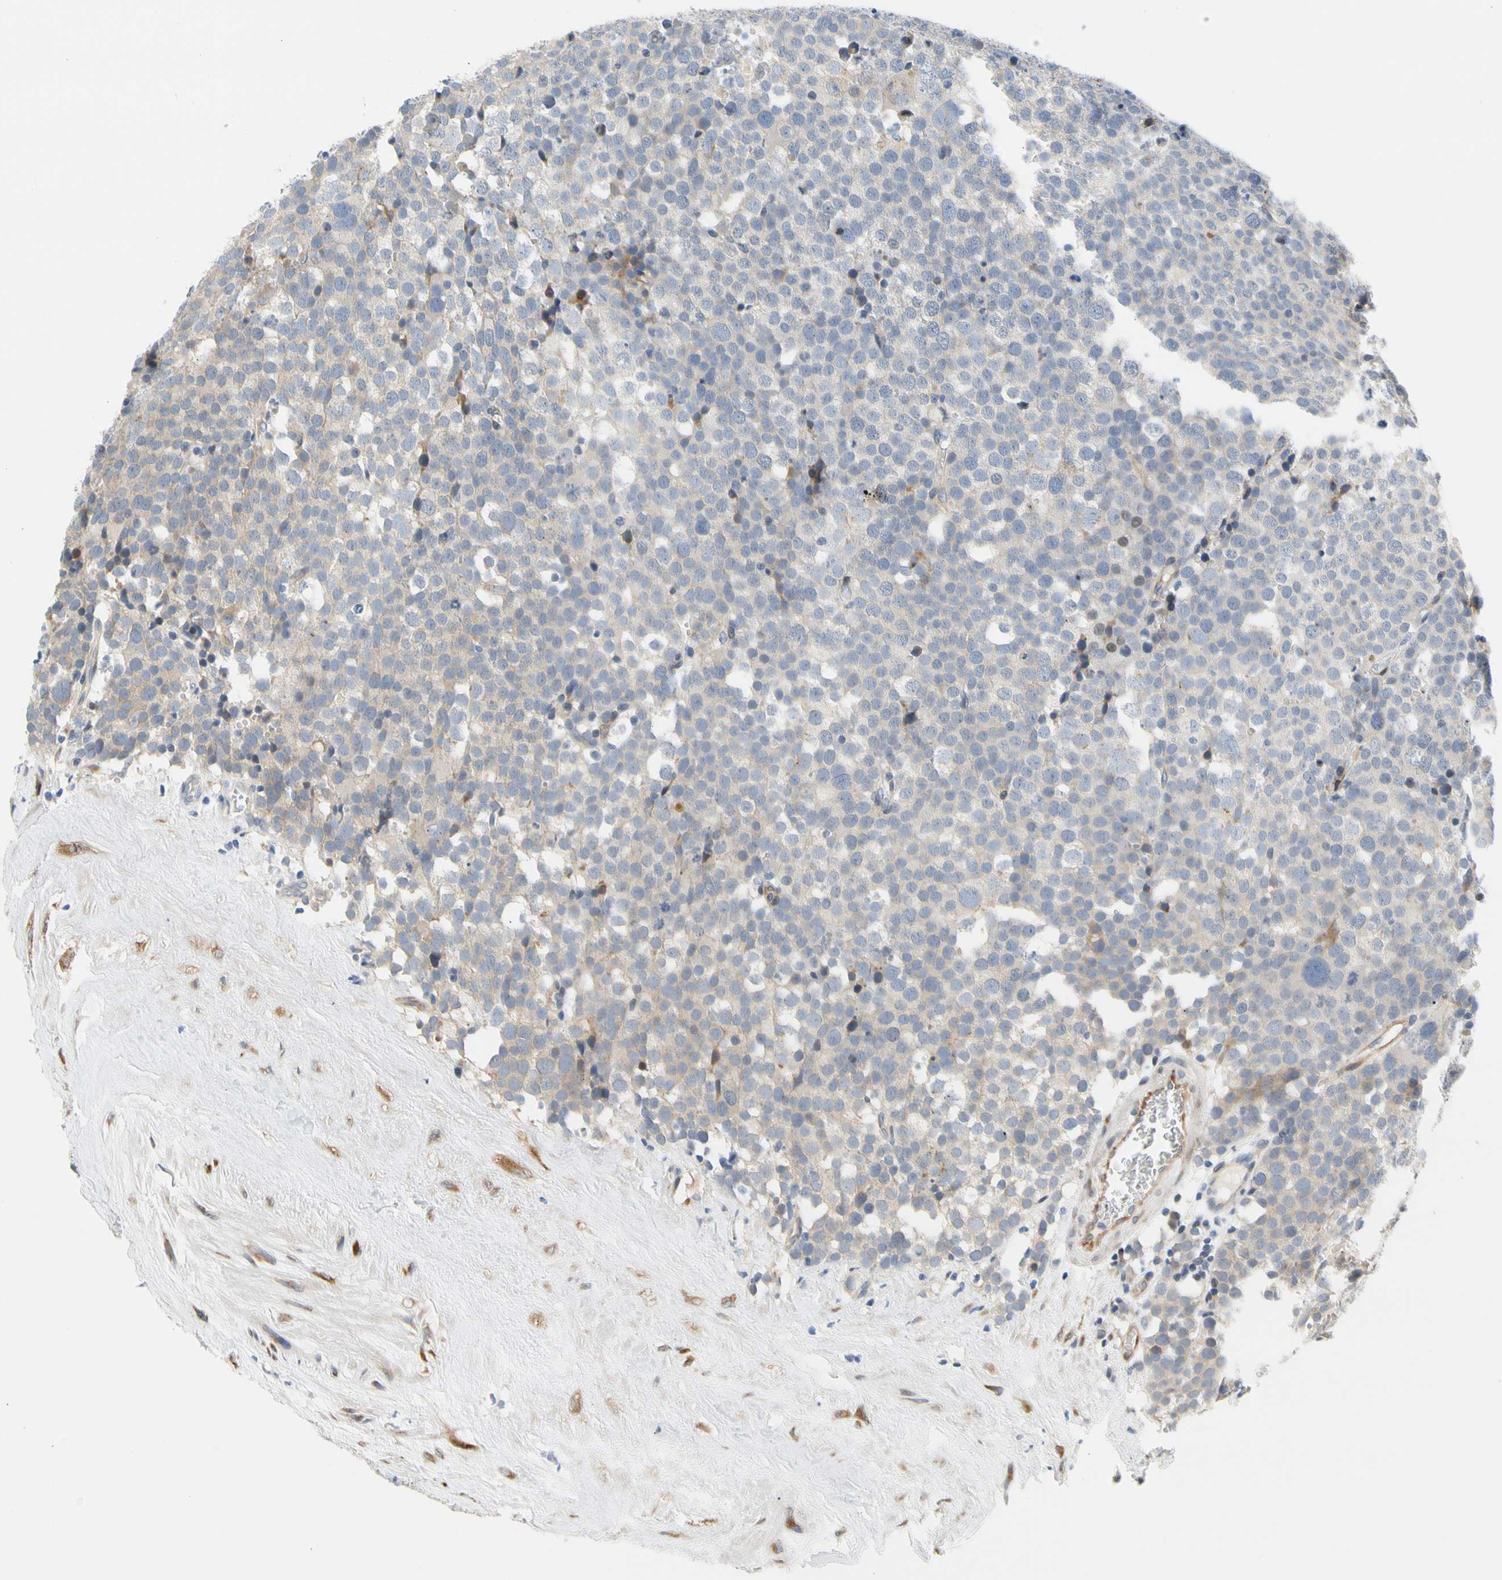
{"staining": {"intensity": "weak", "quantity": "<25%", "location": "cytoplasmic/membranous"}, "tissue": "testis cancer", "cell_type": "Tumor cells", "image_type": "cancer", "snomed": [{"axis": "morphology", "description": "Seminoma, NOS"}, {"axis": "topography", "description": "Testis"}], "caption": "The IHC image has no significant positivity in tumor cells of testis cancer tissue. Brightfield microscopy of IHC stained with DAB (brown) and hematoxylin (blue), captured at high magnification.", "gene": "ZNF236", "patient": {"sex": "male", "age": 71}}